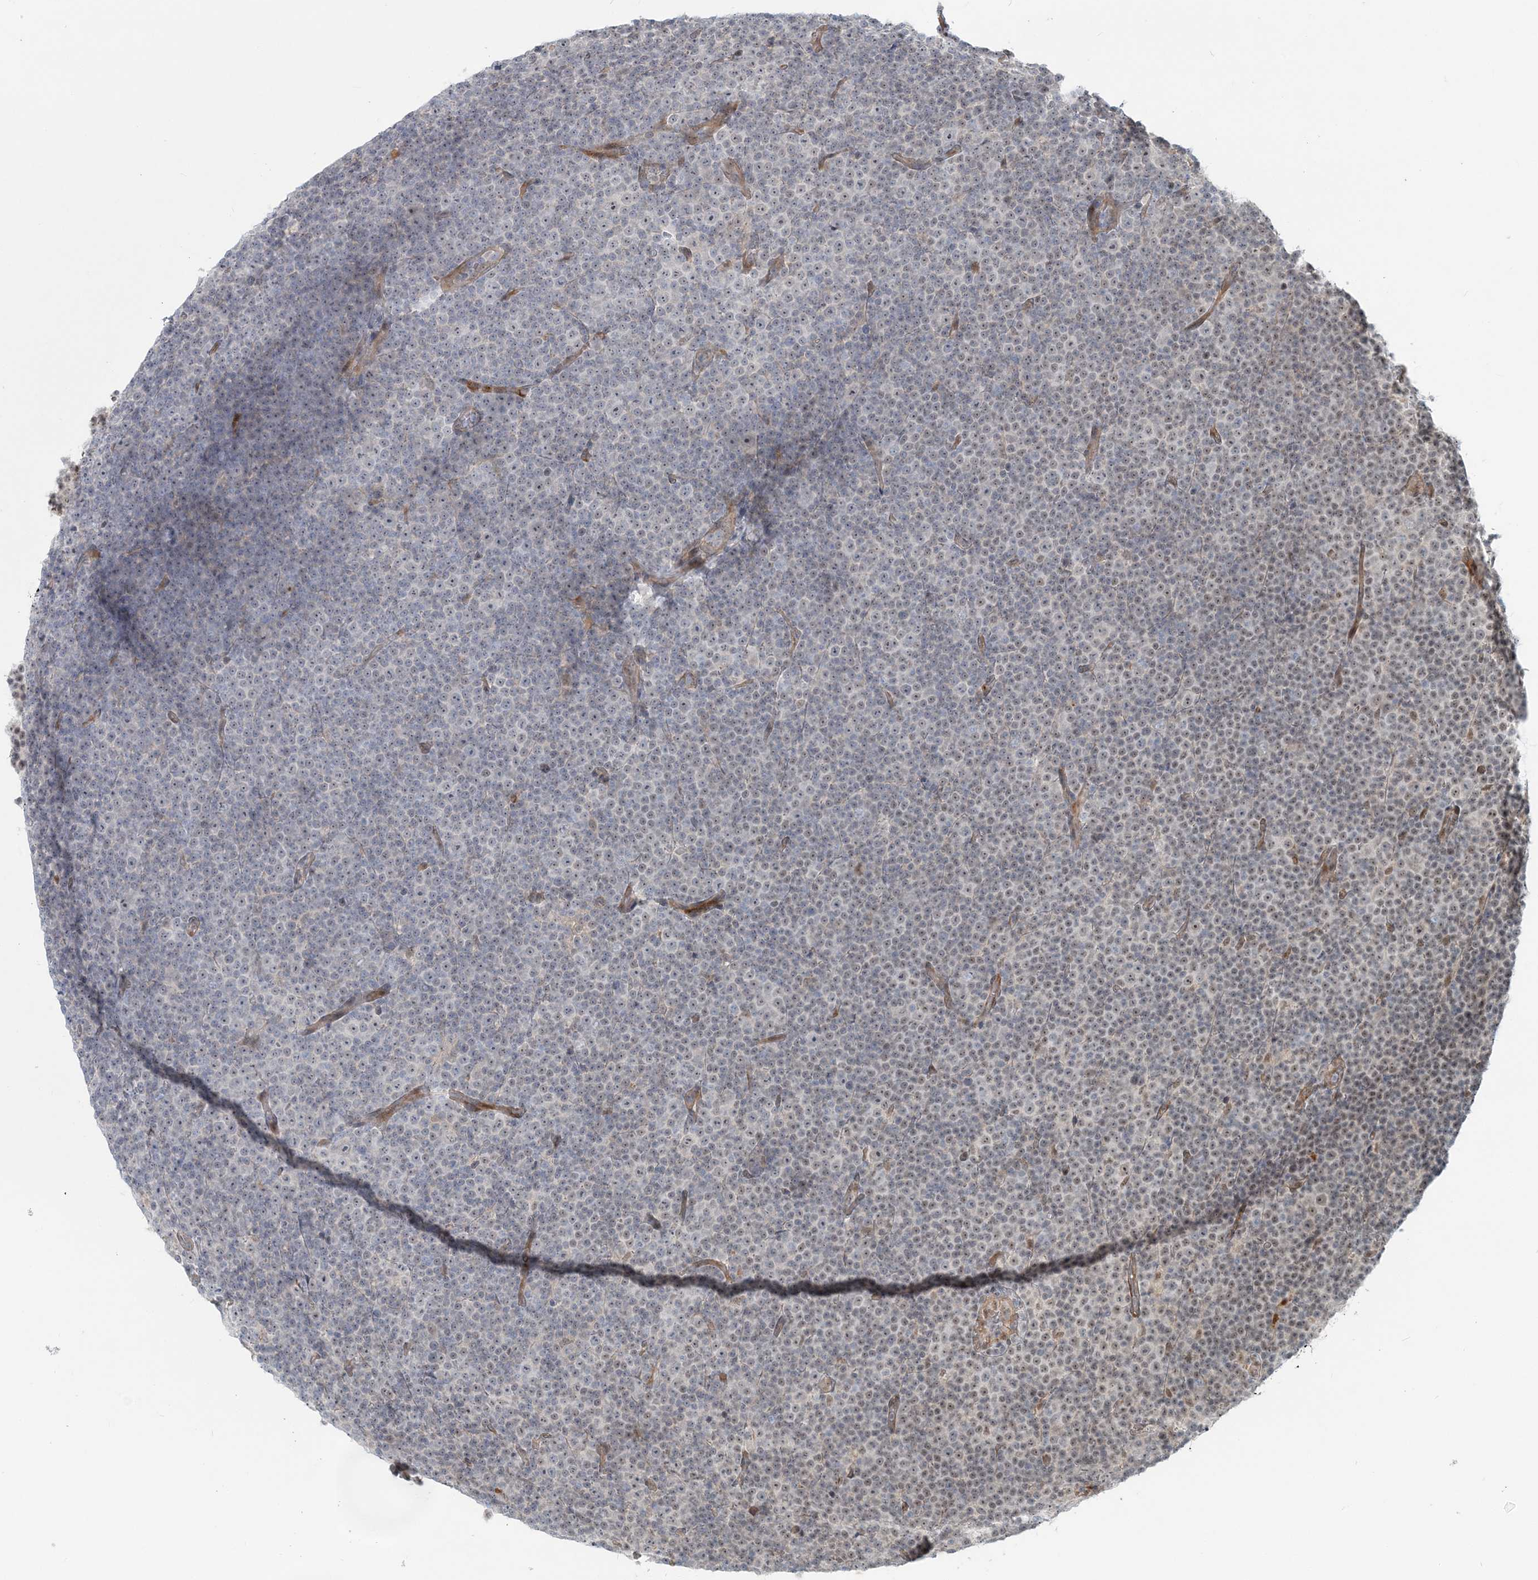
{"staining": {"intensity": "weak", "quantity": "25%-75%", "location": "nuclear"}, "tissue": "lymphoma", "cell_type": "Tumor cells", "image_type": "cancer", "snomed": [{"axis": "morphology", "description": "Malignant lymphoma, non-Hodgkin's type, Low grade"}, {"axis": "topography", "description": "Lymph node"}], "caption": "Immunohistochemical staining of human lymphoma exhibits weak nuclear protein staining in approximately 25%-75% of tumor cells.", "gene": "SH3PXD2A", "patient": {"sex": "female", "age": 67}}